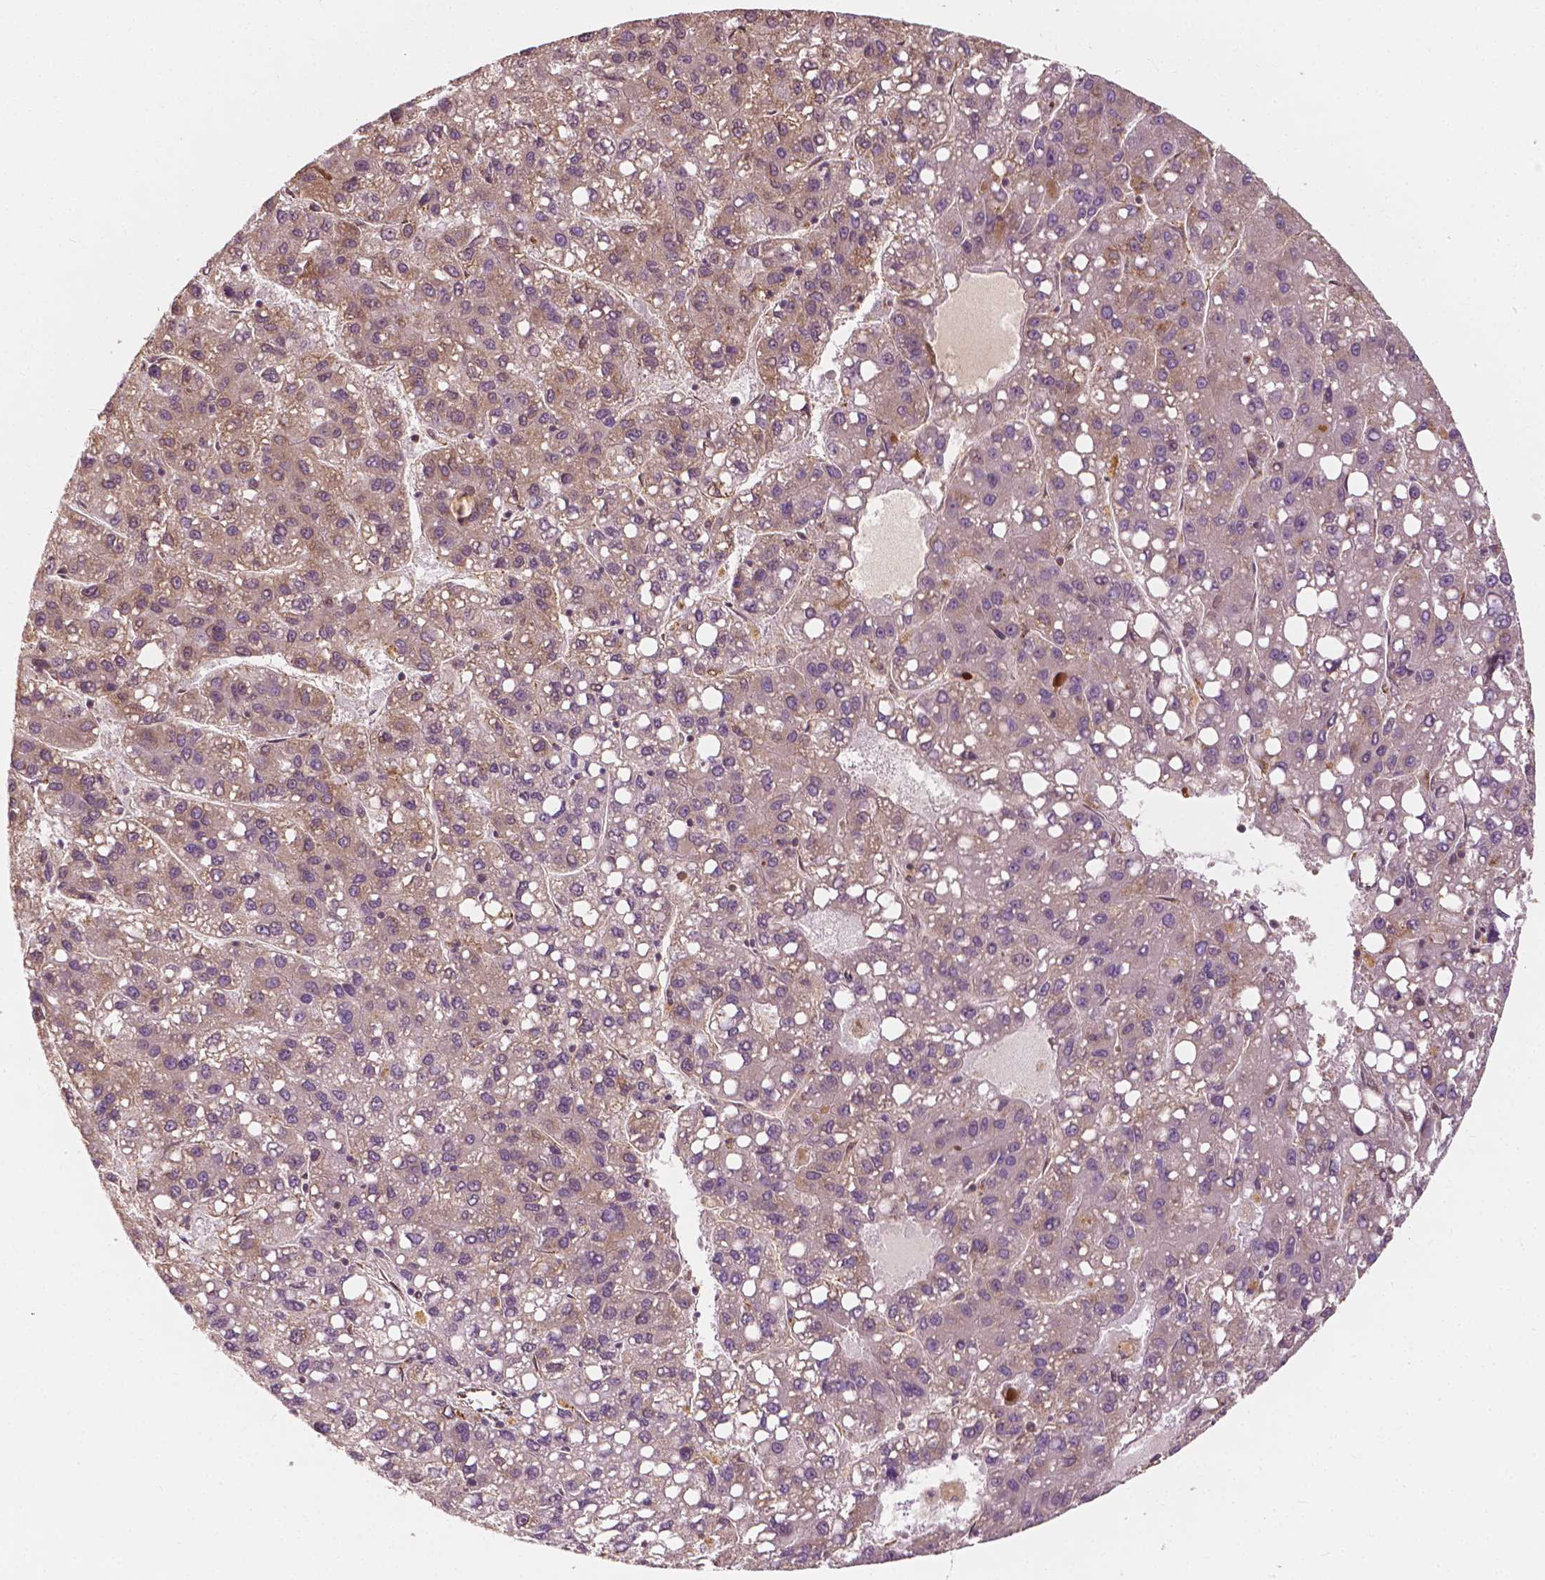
{"staining": {"intensity": "weak", "quantity": "25%-75%", "location": "cytoplasmic/membranous"}, "tissue": "liver cancer", "cell_type": "Tumor cells", "image_type": "cancer", "snomed": [{"axis": "morphology", "description": "Carcinoma, Hepatocellular, NOS"}, {"axis": "topography", "description": "Liver"}], "caption": "There is low levels of weak cytoplasmic/membranous expression in tumor cells of hepatocellular carcinoma (liver), as demonstrated by immunohistochemical staining (brown color).", "gene": "G3BP1", "patient": {"sex": "female", "age": 82}}